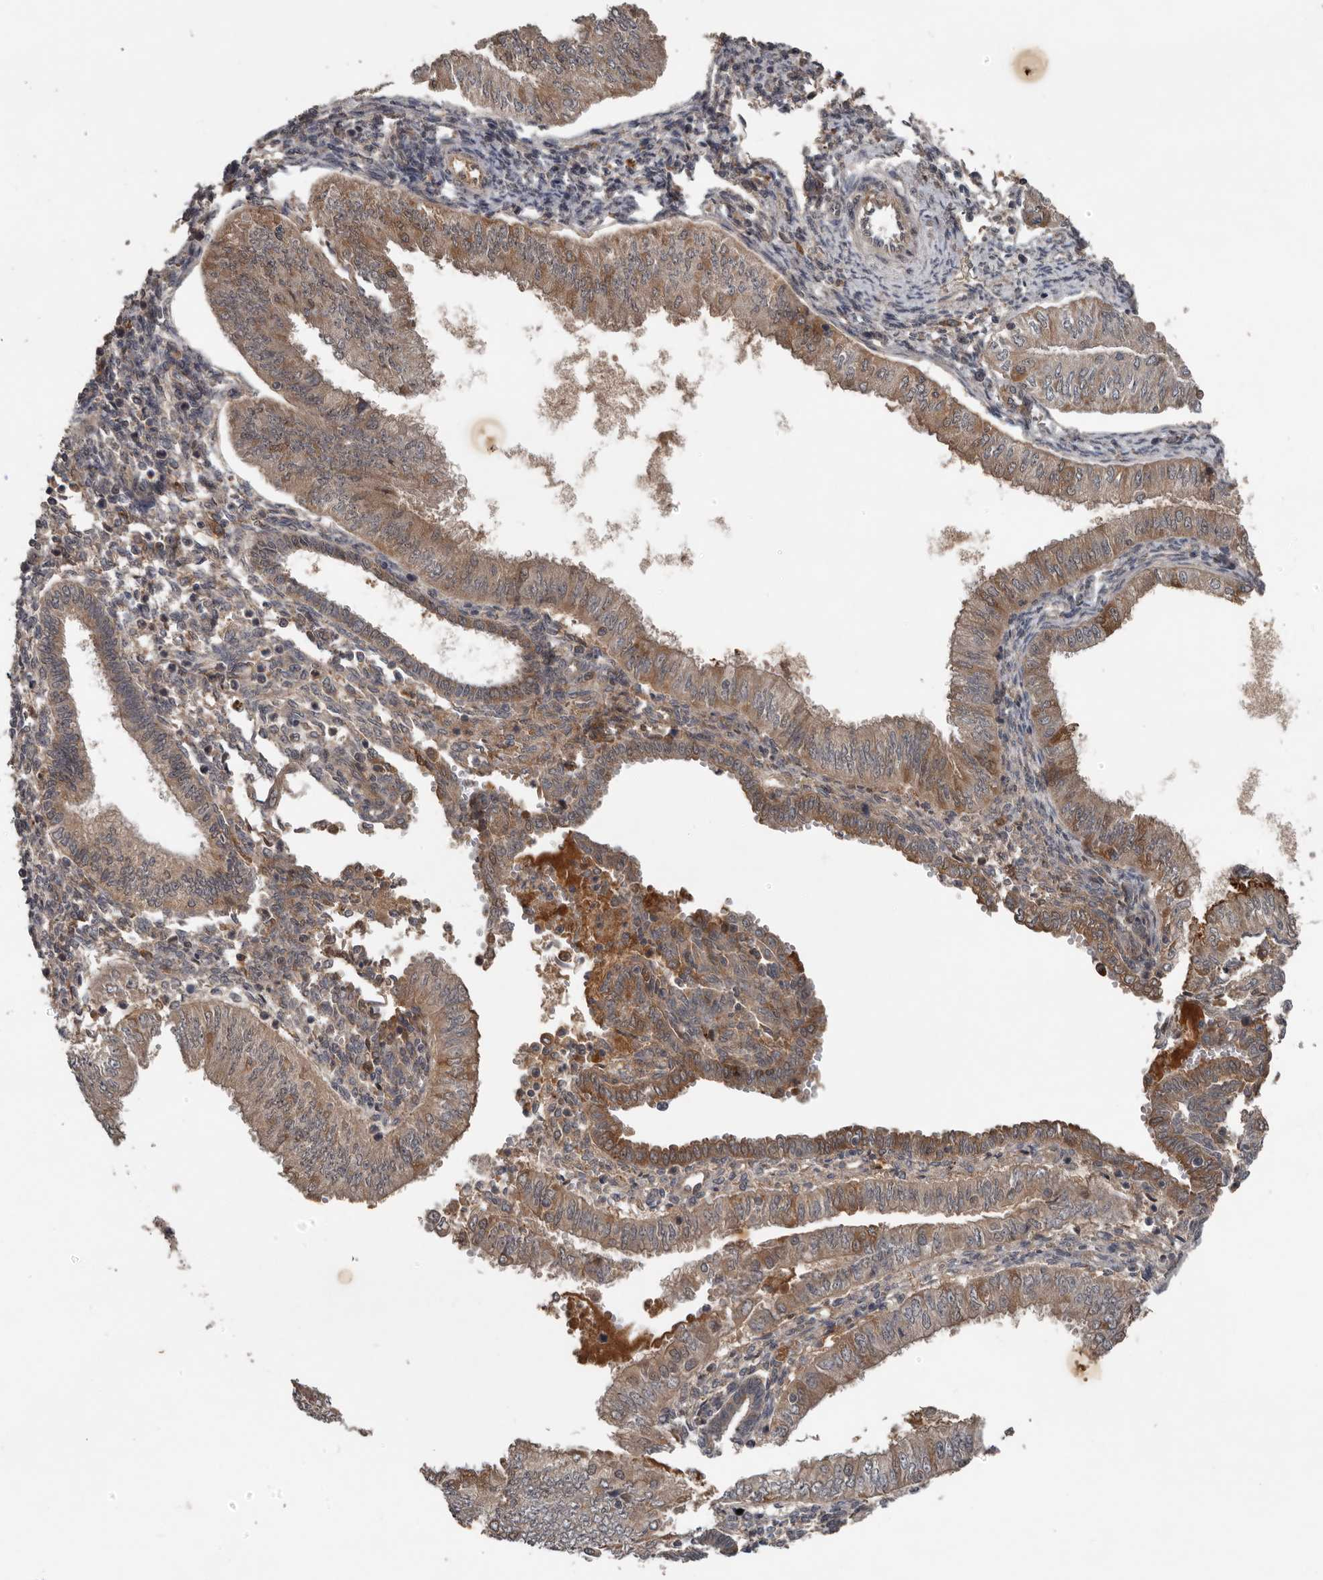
{"staining": {"intensity": "moderate", "quantity": "25%-75%", "location": "cytoplasmic/membranous"}, "tissue": "endometrial cancer", "cell_type": "Tumor cells", "image_type": "cancer", "snomed": [{"axis": "morphology", "description": "Normal tissue, NOS"}, {"axis": "morphology", "description": "Adenocarcinoma, NOS"}, {"axis": "topography", "description": "Endometrium"}], "caption": "Tumor cells show moderate cytoplasmic/membranous expression in approximately 25%-75% of cells in endometrial adenocarcinoma. (Stains: DAB in brown, nuclei in blue, Microscopy: brightfield microscopy at high magnification).", "gene": "DNAJB4", "patient": {"sex": "female", "age": 53}}